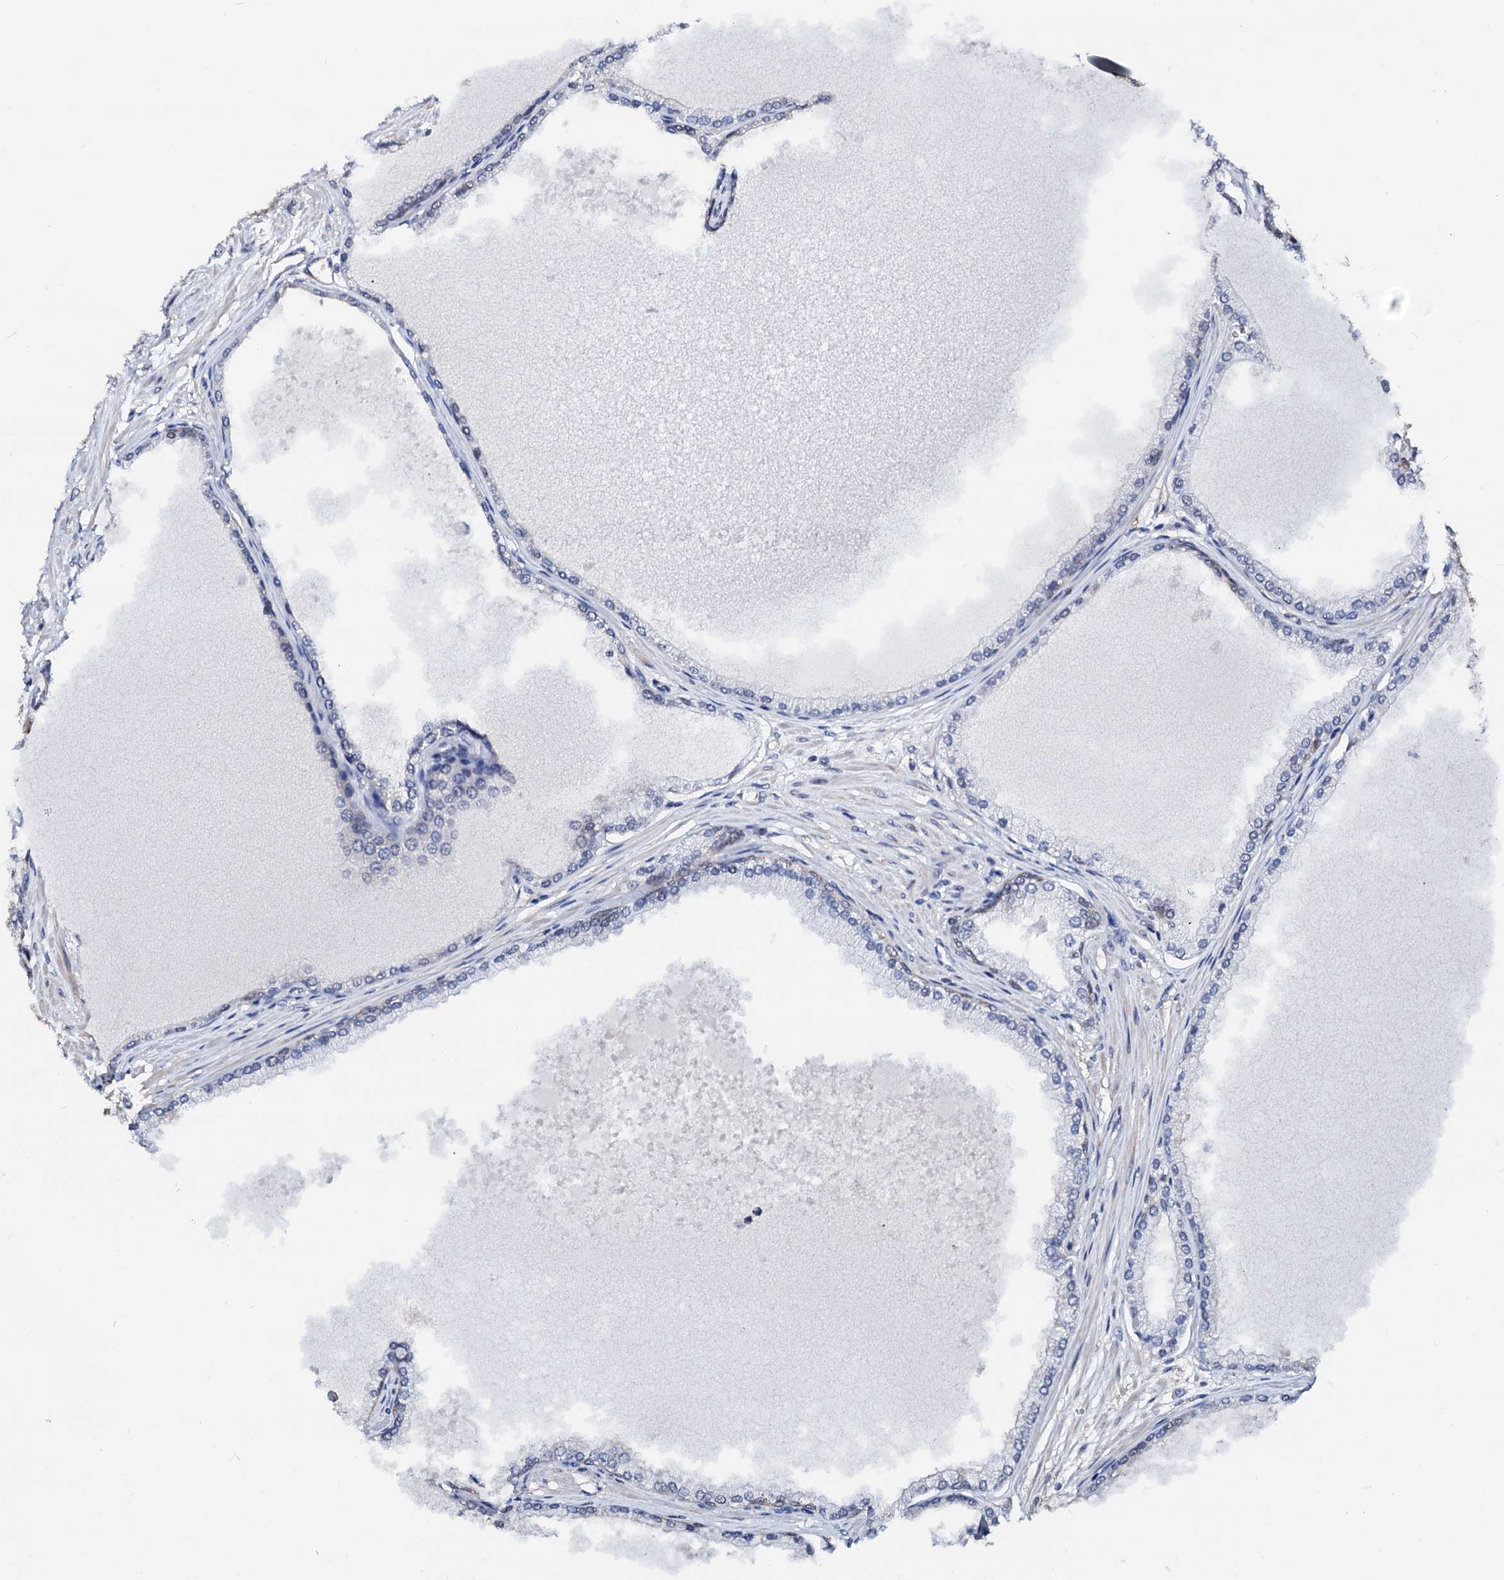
{"staining": {"intensity": "negative", "quantity": "none", "location": "none"}, "tissue": "prostate cancer", "cell_type": "Tumor cells", "image_type": "cancer", "snomed": [{"axis": "morphology", "description": "Adenocarcinoma, Low grade"}, {"axis": "topography", "description": "Prostate"}], "caption": "Prostate cancer (adenocarcinoma (low-grade)) was stained to show a protein in brown. There is no significant positivity in tumor cells.", "gene": "CSN2", "patient": {"sex": "male", "age": 63}}